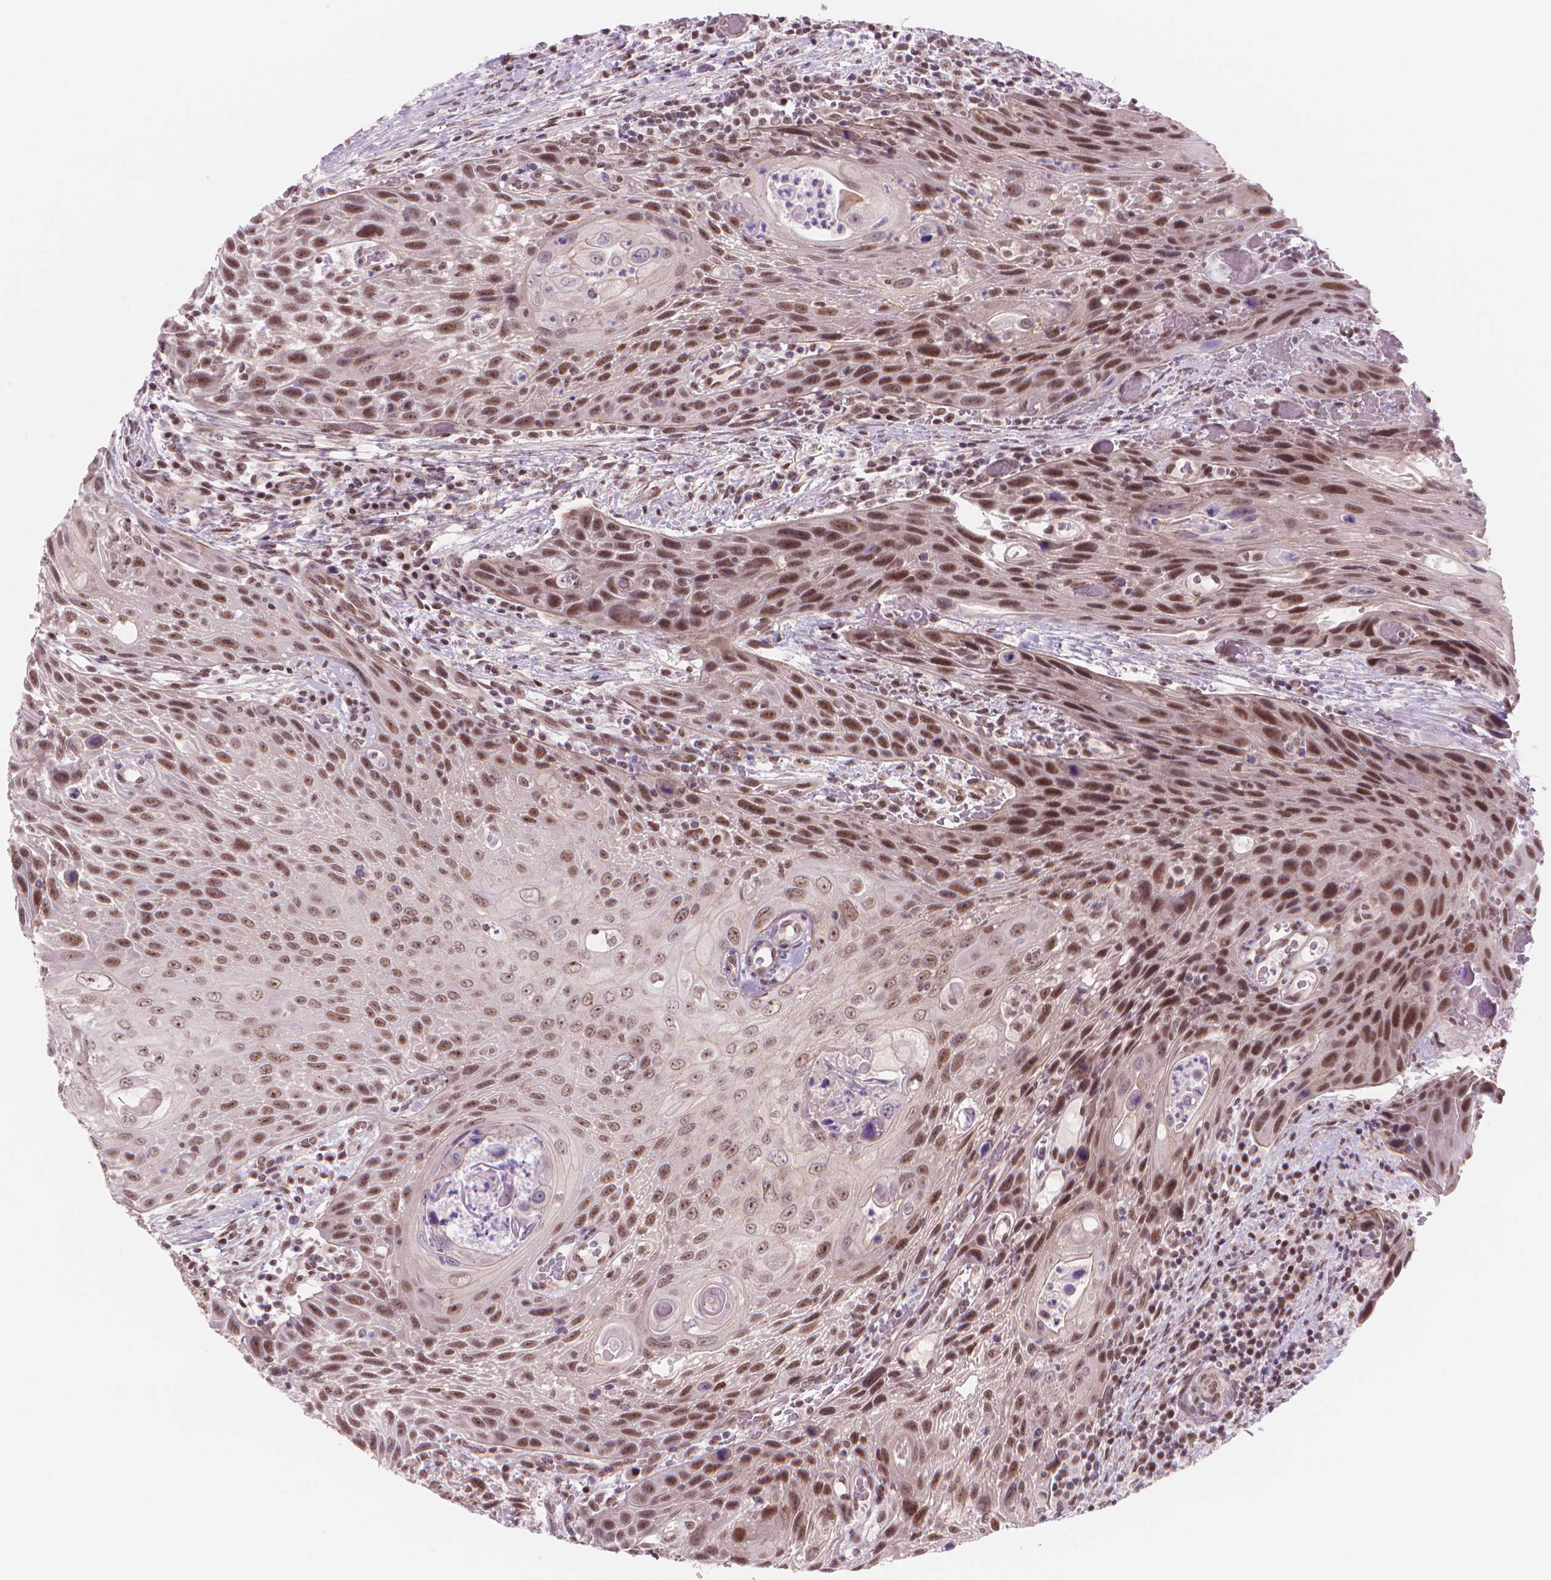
{"staining": {"intensity": "strong", "quantity": ">75%", "location": "nuclear"}, "tissue": "head and neck cancer", "cell_type": "Tumor cells", "image_type": "cancer", "snomed": [{"axis": "morphology", "description": "Squamous cell carcinoma, NOS"}, {"axis": "topography", "description": "Head-Neck"}], "caption": "Strong nuclear staining for a protein is present in approximately >75% of tumor cells of squamous cell carcinoma (head and neck) using immunohistochemistry (IHC).", "gene": "POLR3D", "patient": {"sex": "male", "age": 69}}